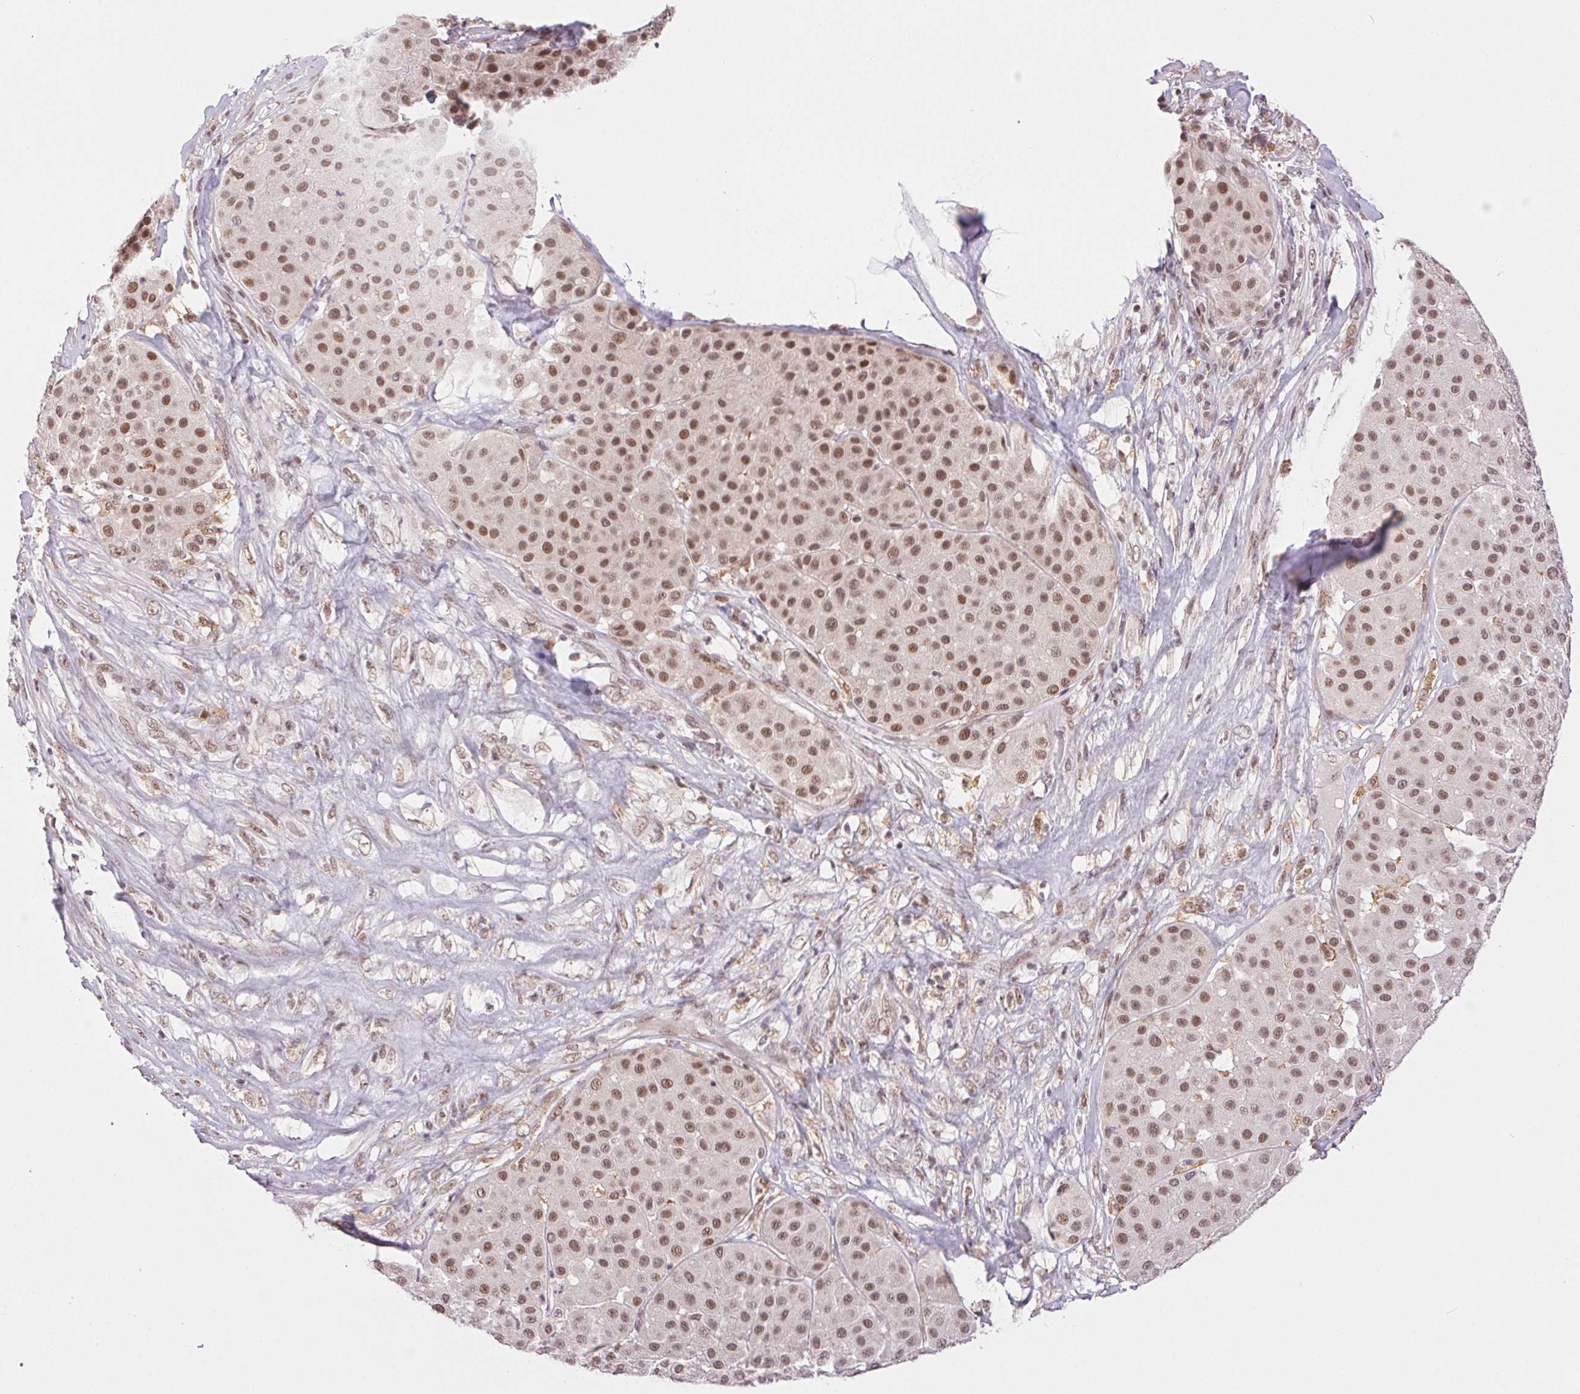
{"staining": {"intensity": "moderate", "quantity": ">75%", "location": "nuclear"}, "tissue": "melanoma", "cell_type": "Tumor cells", "image_type": "cancer", "snomed": [{"axis": "morphology", "description": "Malignant melanoma, Metastatic site"}, {"axis": "topography", "description": "Smooth muscle"}], "caption": "Protein staining exhibits moderate nuclear expression in approximately >75% of tumor cells in malignant melanoma (metastatic site). The protein of interest is stained brown, and the nuclei are stained in blue (DAB IHC with brightfield microscopy, high magnification).", "gene": "PRPF18", "patient": {"sex": "male", "age": 41}}